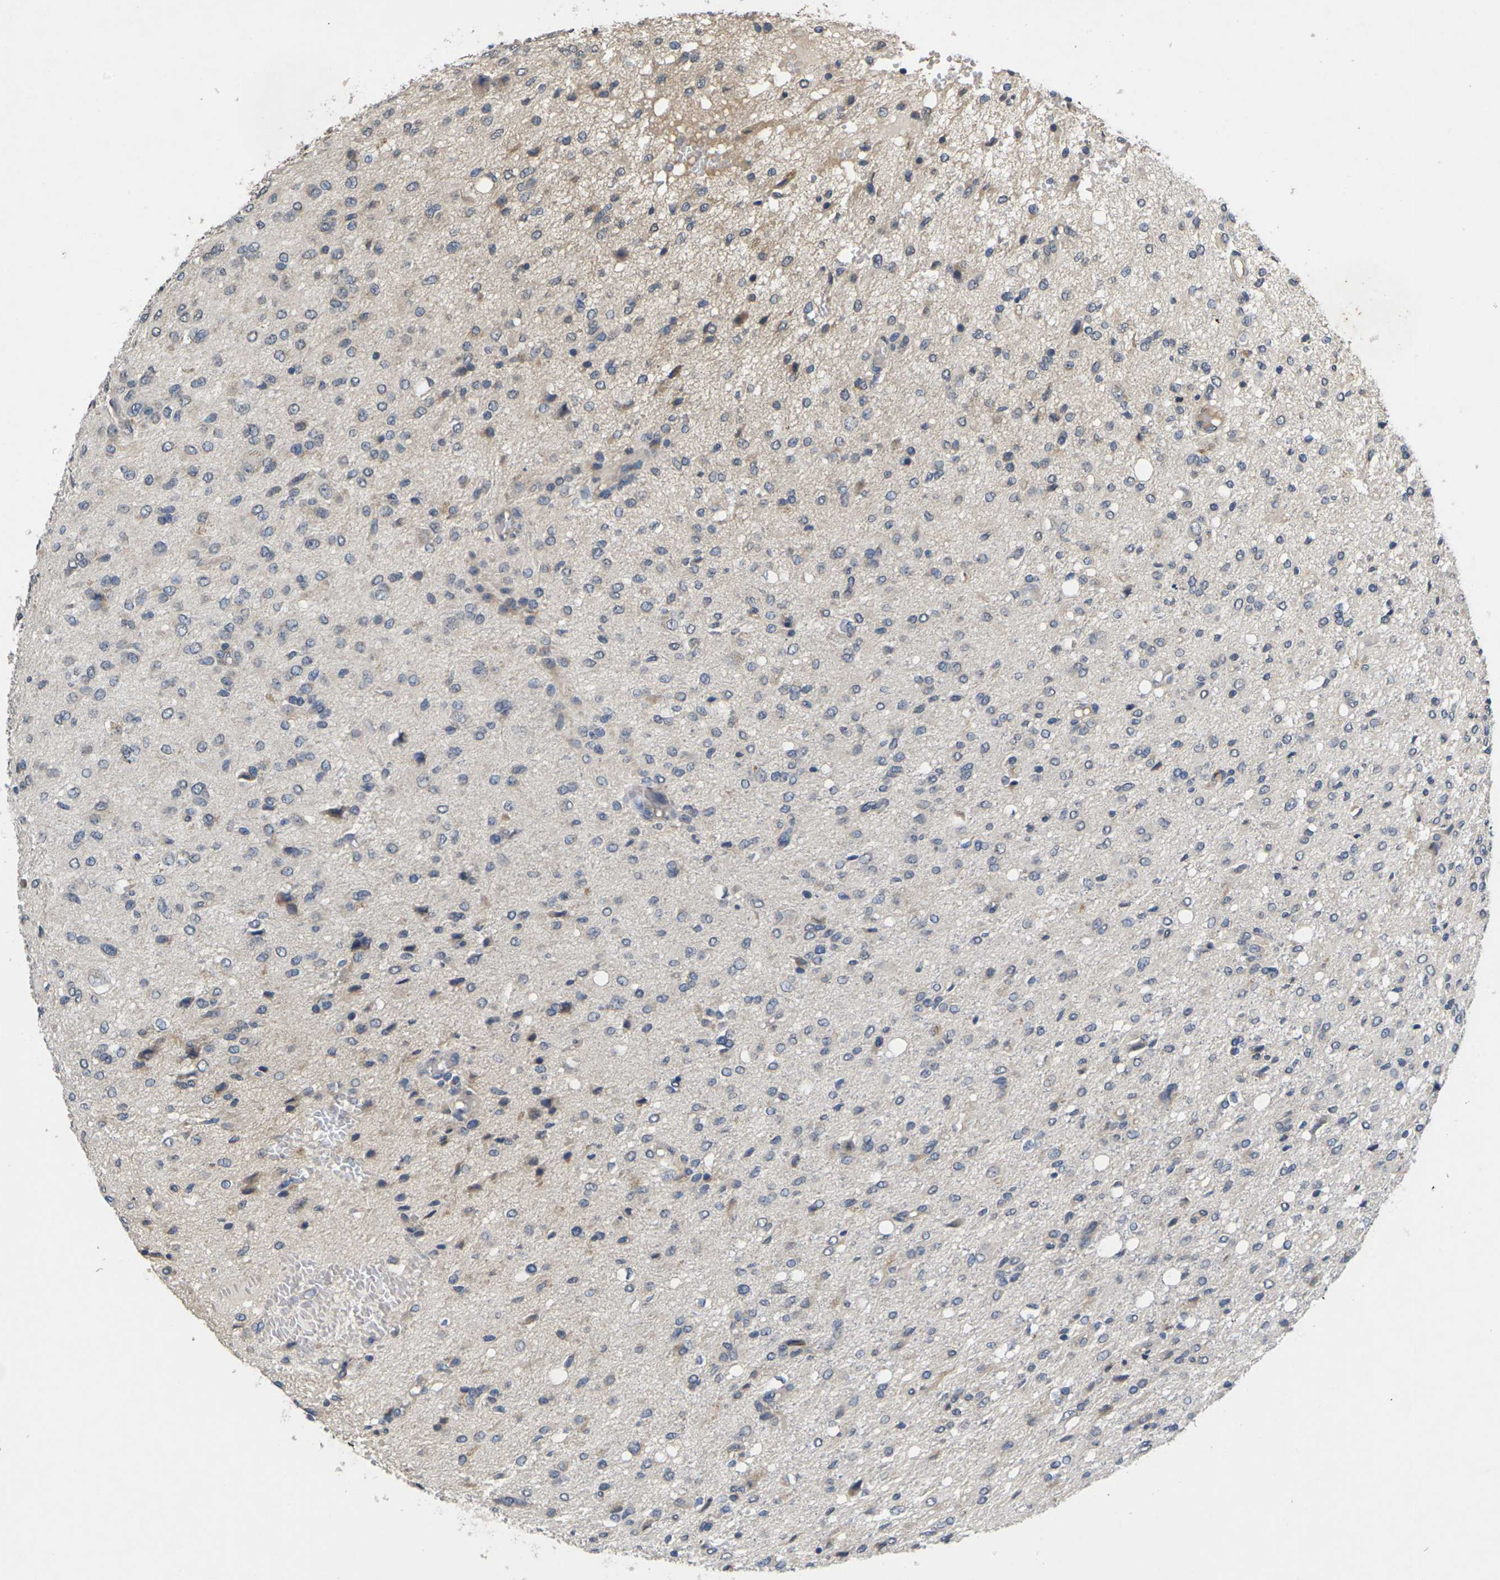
{"staining": {"intensity": "negative", "quantity": "none", "location": "none"}, "tissue": "glioma", "cell_type": "Tumor cells", "image_type": "cancer", "snomed": [{"axis": "morphology", "description": "Glioma, malignant, High grade"}, {"axis": "topography", "description": "Brain"}], "caption": "Tumor cells are negative for protein expression in human glioma.", "gene": "SLC2A2", "patient": {"sex": "female", "age": 59}}